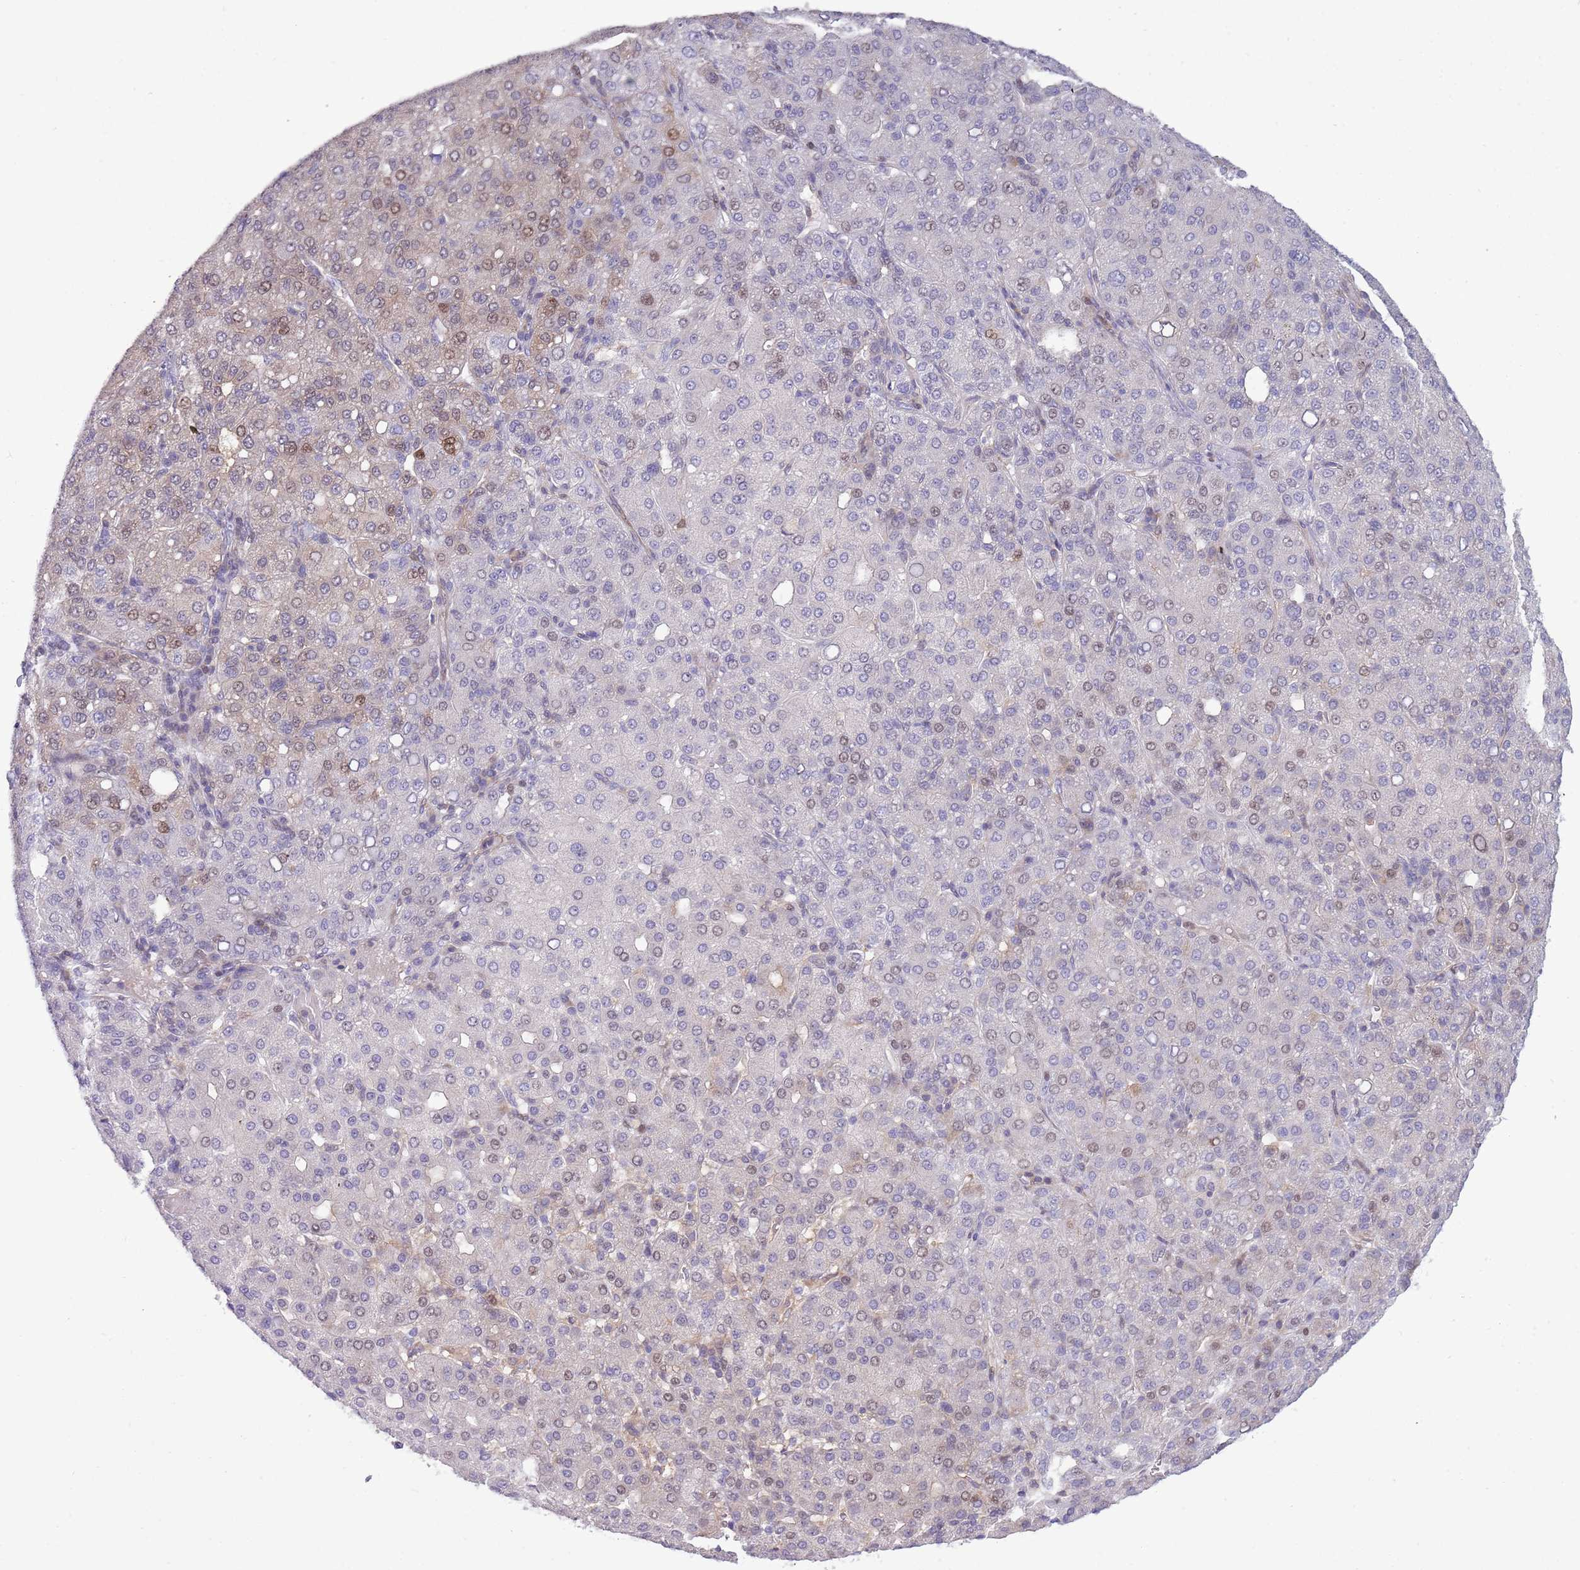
{"staining": {"intensity": "weak", "quantity": "<25%", "location": "nuclear"}, "tissue": "liver cancer", "cell_type": "Tumor cells", "image_type": "cancer", "snomed": [{"axis": "morphology", "description": "Carcinoma, Hepatocellular, NOS"}, {"axis": "topography", "description": "Liver"}], "caption": "DAB immunohistochemical staining of human liver cancer shows no significant positivity in tumor cells. (DAB (3,3'-diaminobenzidine) immunohistochemistry with hematoxylin counter stain).", "gene": "NBPF6", "patient": {"sex": "male", "age": 65}}